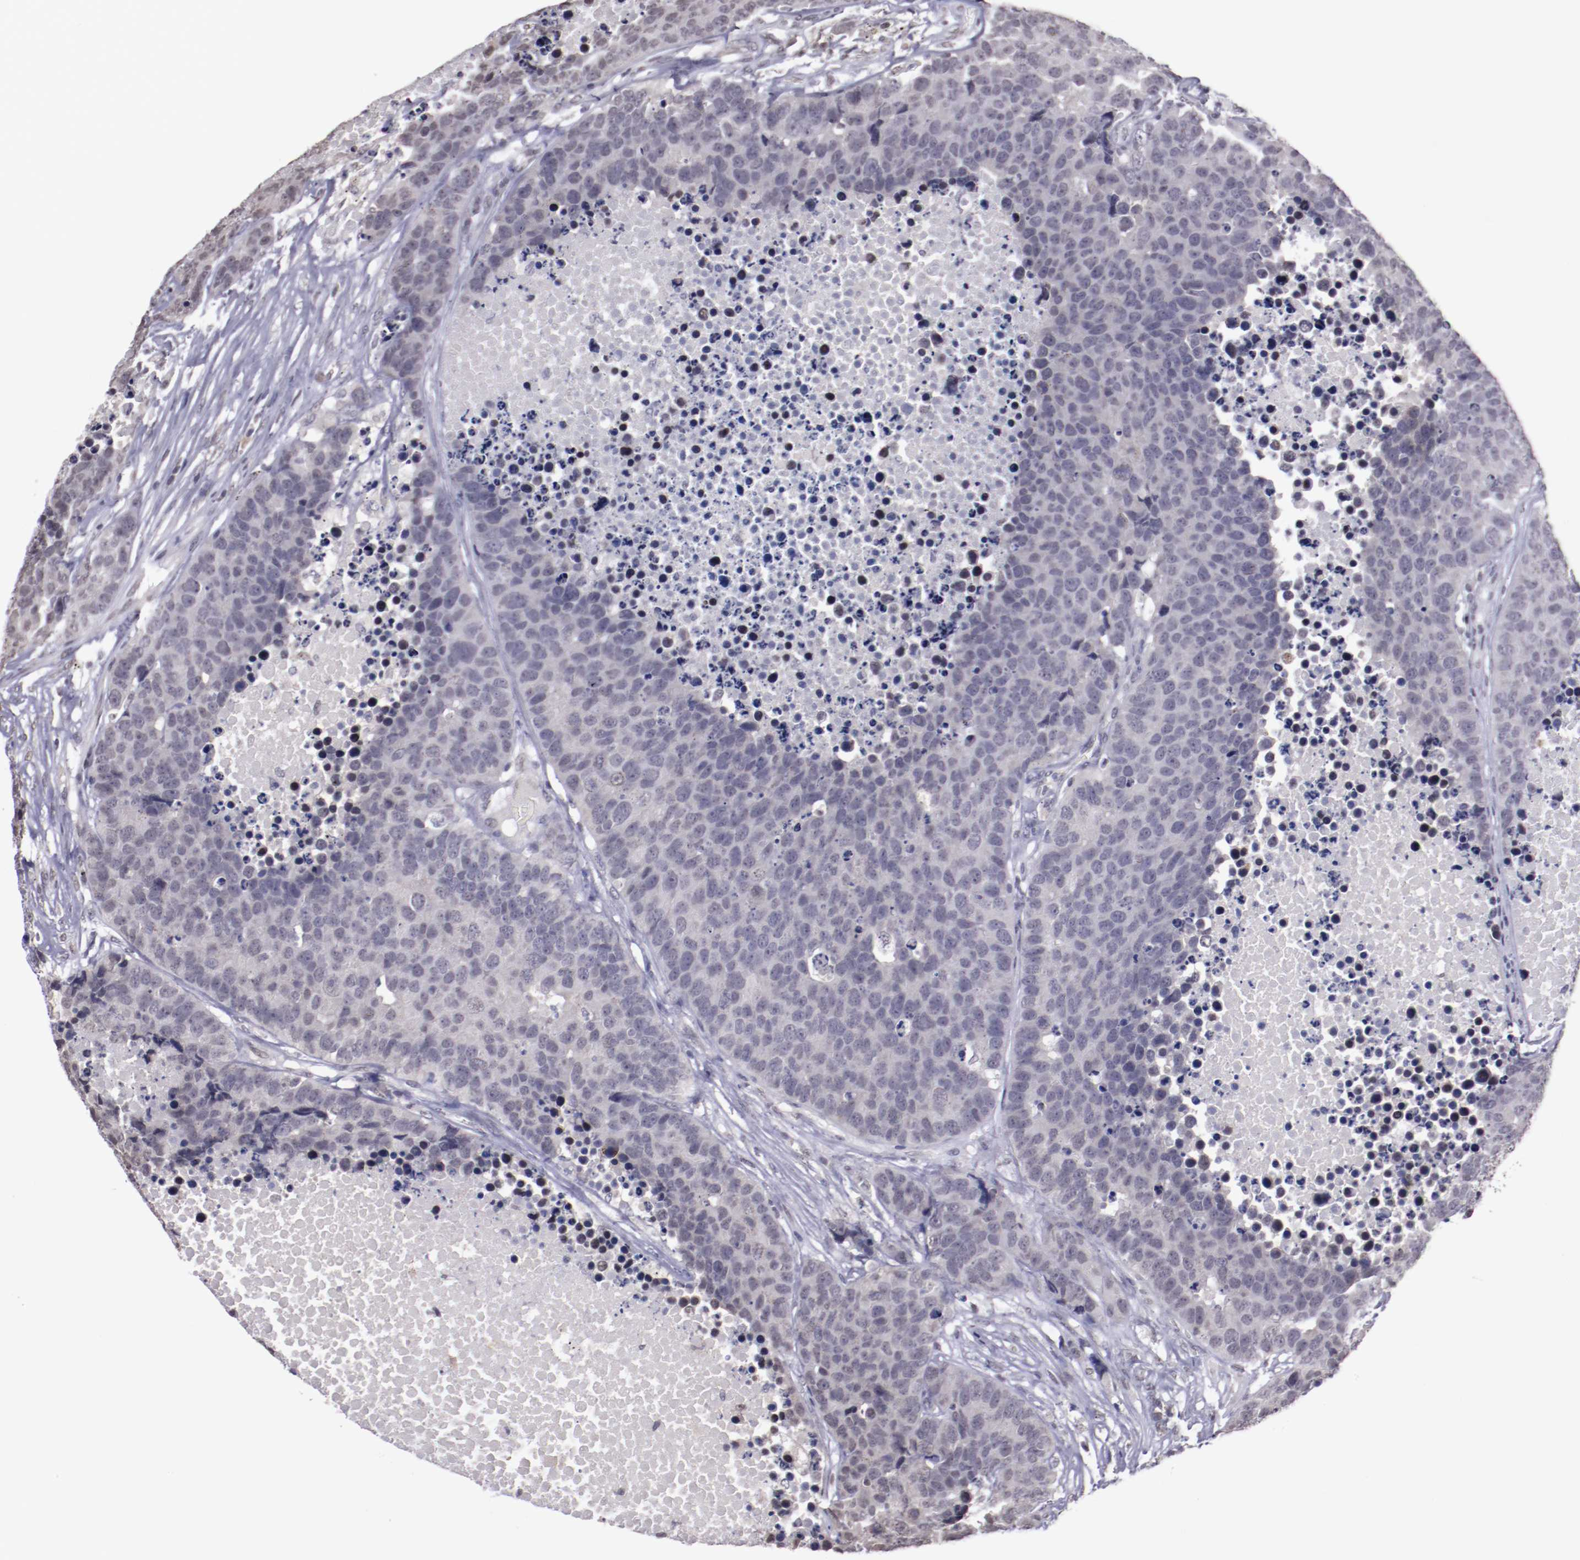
{"staining": {"intensity": "weak", "quantity": "<25%", "location": "cytoplasmic/membranous"}, "tissue": "carcinoid", "cell_type": "Tumor cells", "image_type": "cancer", "snomed": [{"axis": "morphology", "description": "Carcinoid, malignant, NOS"}, {"axis": "topography", "description": "Lung"}], "caption": "Tumor cells show no significant expression in carcinoid. The staining was performed using DAB (3,3'-diaminobenzidine) to visualize the protein expression in brown, while the nuclei were stained in blue with hematoxylin (Magnification: 20x).", "gene": "NRXN3", "patient": {"sex": "male", "age": 60}}